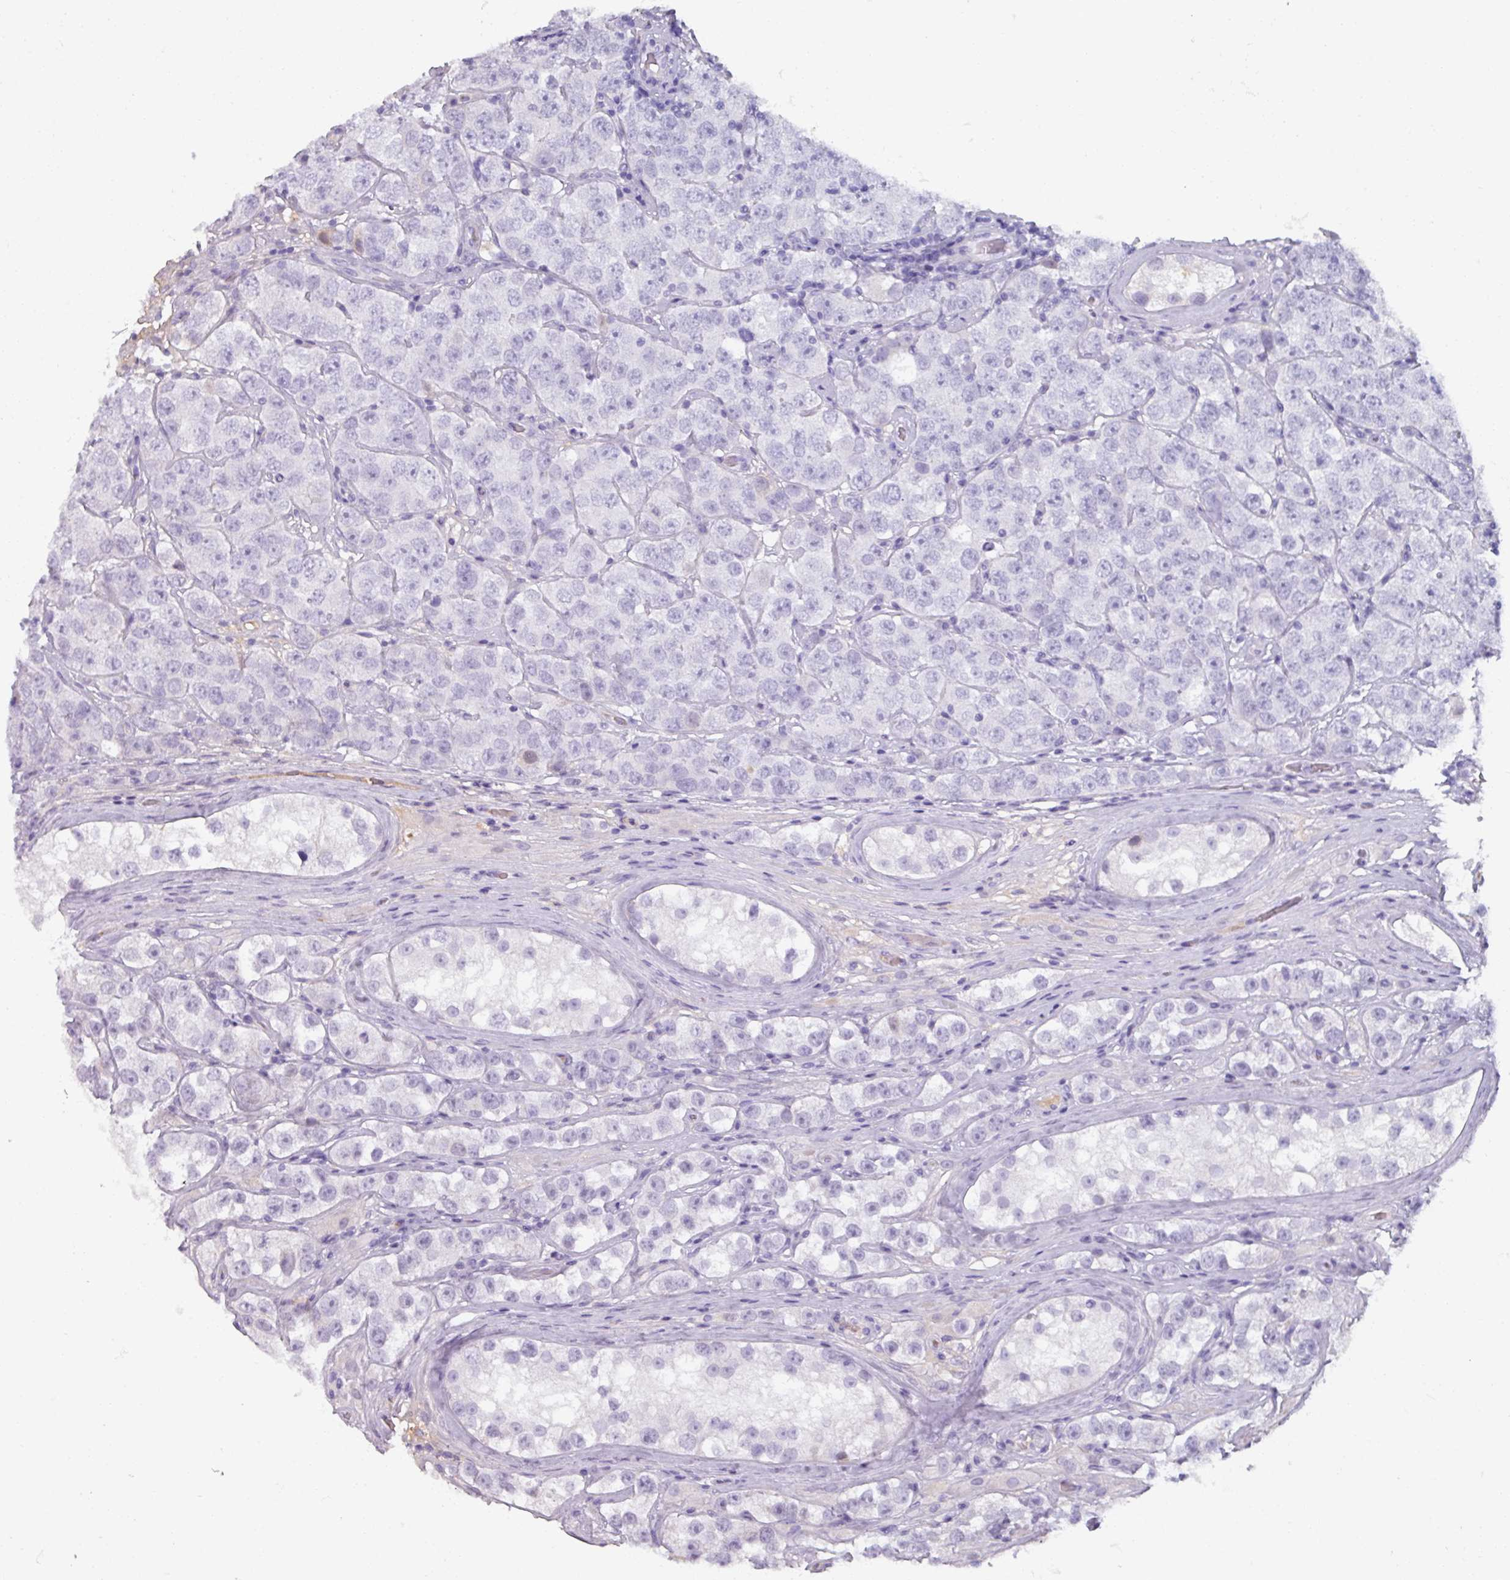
{"staining": {"intensity": "negative", "quantity": "none", "location": "none"}, "tissue": "testis cancer", "cell_type": "Tumor cells", "image_type": "cancer", "snomed": [{"axis": "morphology", "description": "Seminoma, NOS"}, {"axis": "topography", "description": "Testis"}], "caption": "A micrograph of human testis cancer is negative for staining in tumor cells. The staining was performed using DAB (3,3'-diaminobenzidine) to visualize the protein expression in brown, while the nuclei were stained in blue with hematoxylin (Magnification: 20x).", "gene": "SPESP1", "patient": {"sex": "male", "age": 28}}